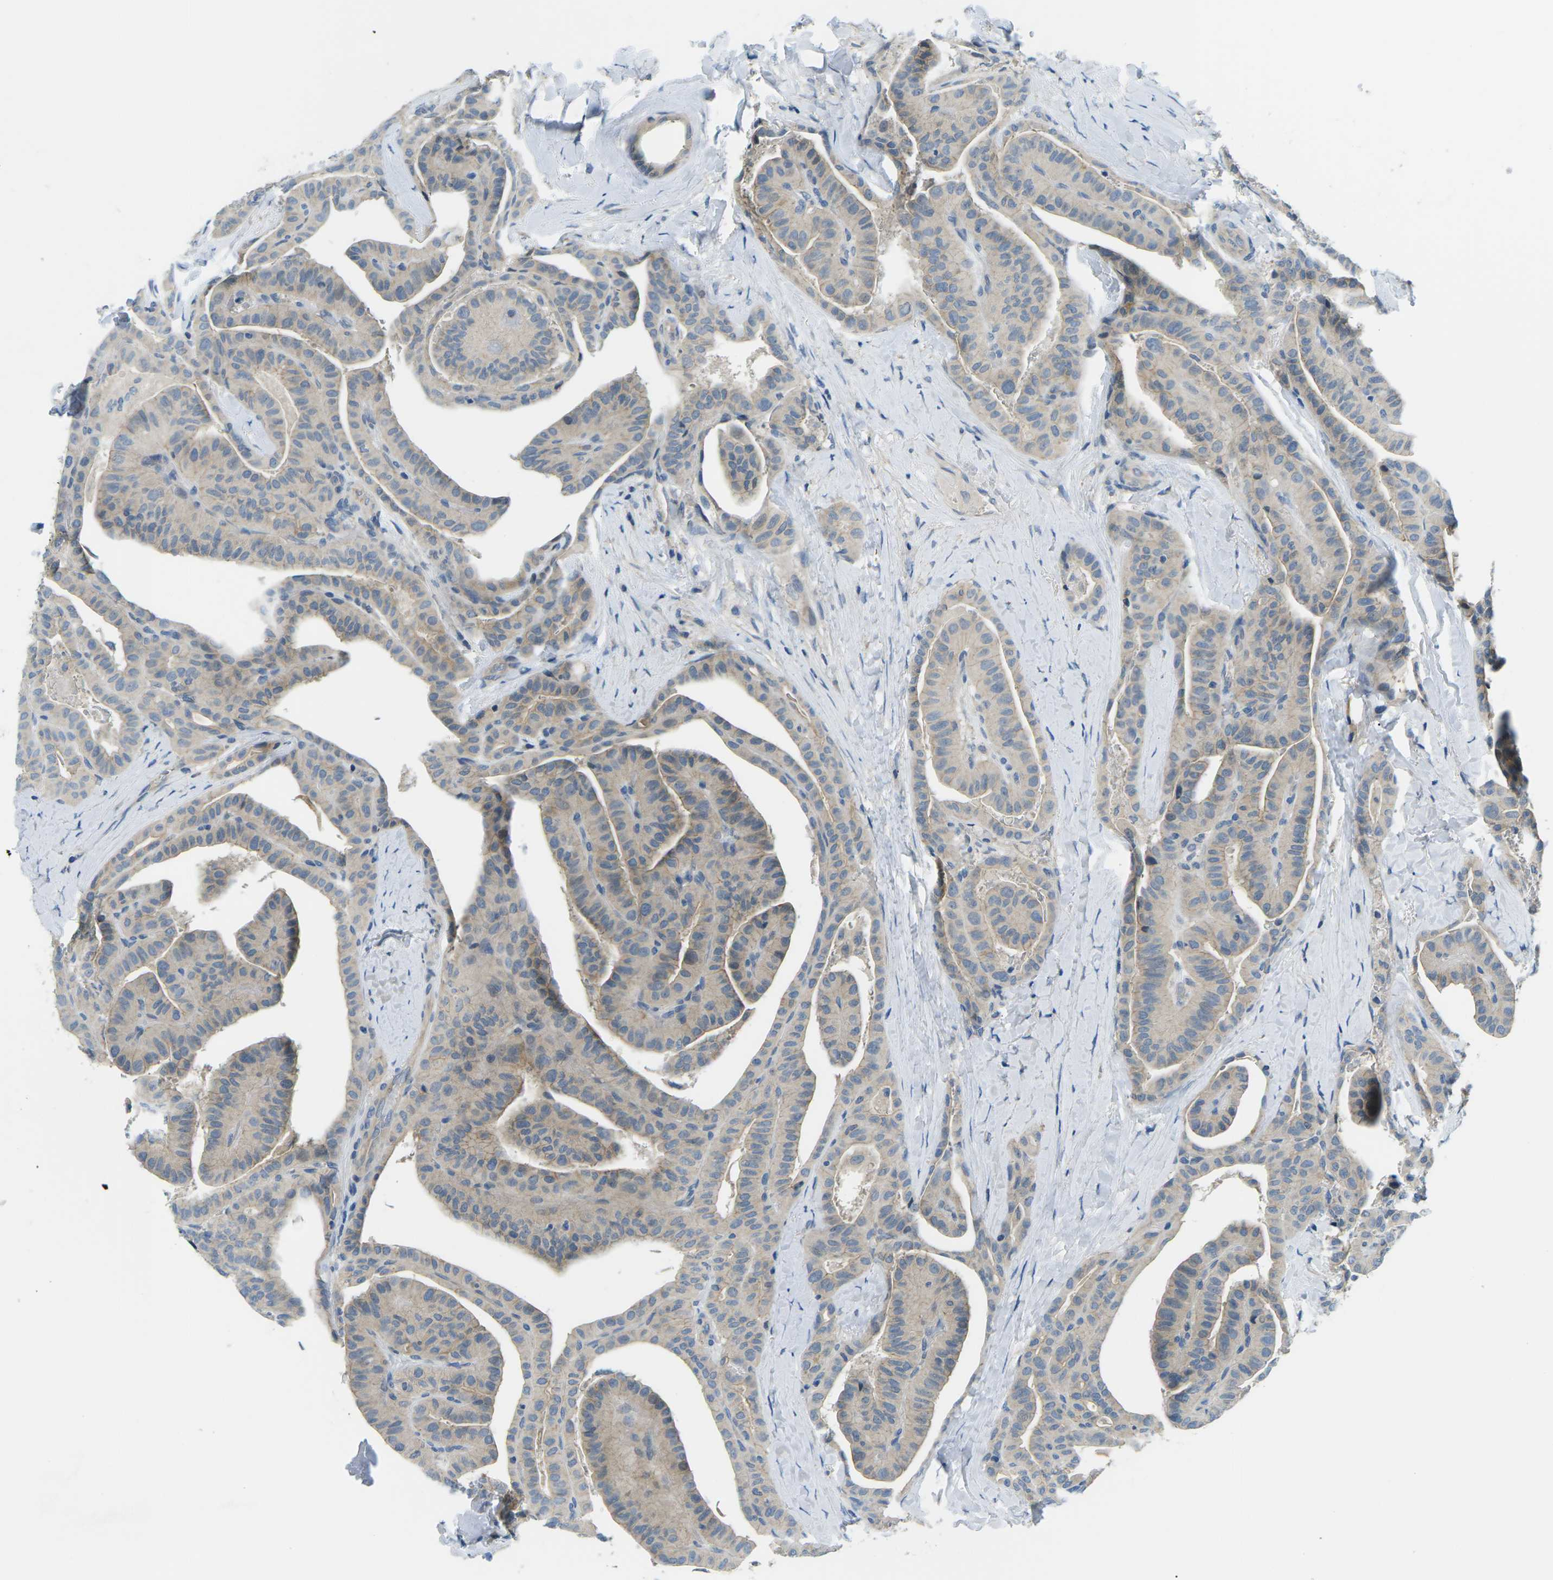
{"staining": {"intensity": "weak", "quantity": "<25%", "location": "cytoplasmic/membranous"}, "tissue": "thyroid cancer", "cell_type": "Tumor cells", "image_type": "cancer", "snomed": [{"axis": "morphology", "description": "Papillary adenocarcinoma, NOS"}, {"axis": "topography", "description": "Thyroid gland"}], "caption": "A micrograph of human thyroid papillary adenocarcinoma is negative for staining in tumor cells.", "gene": "CTNND1", "patient": {"sex": "male", "age": 77}}